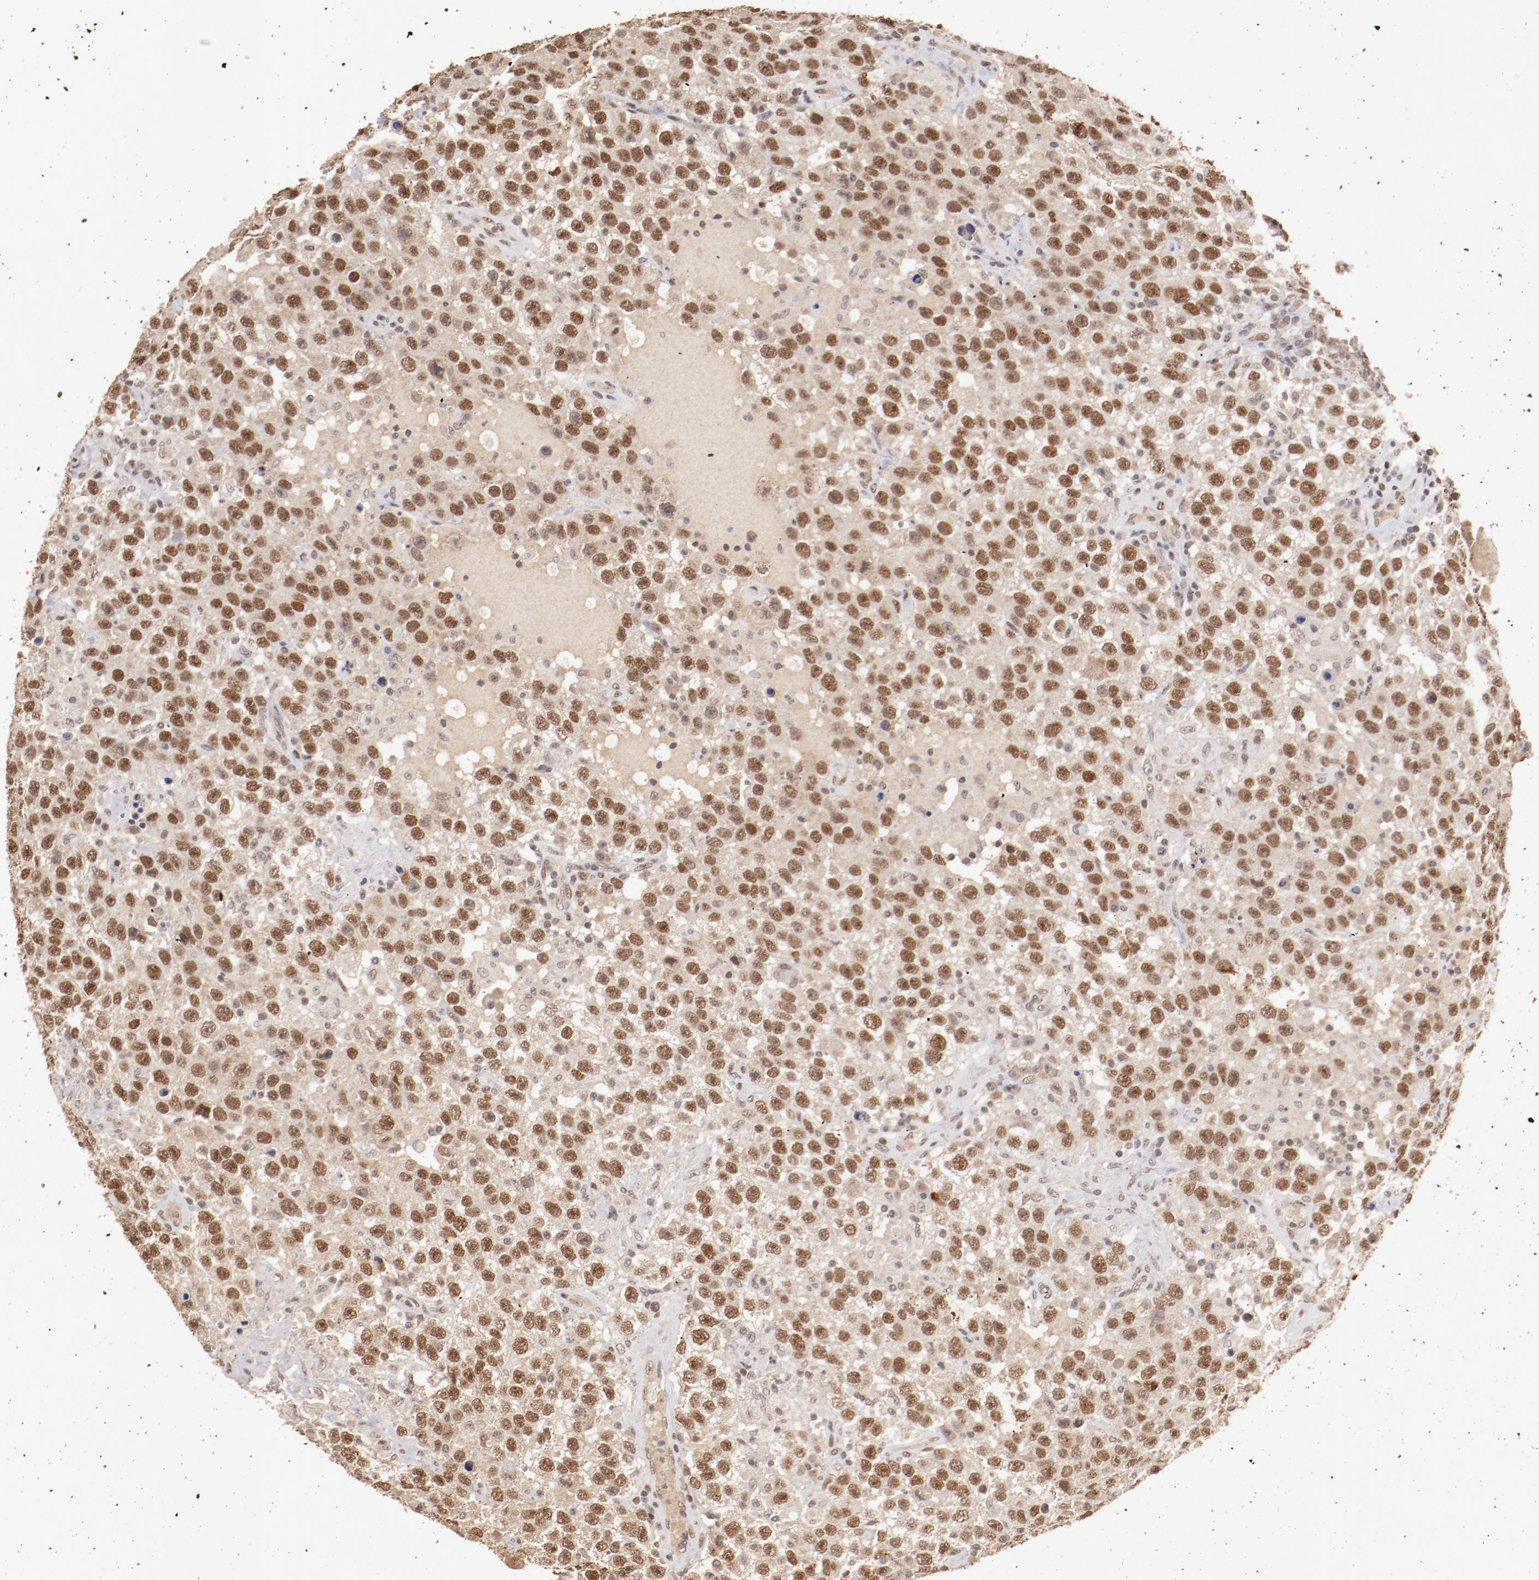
{"staining": {"intensity": "strong", "quantity": ">75%", "location": "cytoplasmic/membranous,nuclear"}, "tissue": "testis cancer", "cell_type": "Tumor cells", "image_type": "cancer", "snomed": [{"axis": "morphology", "description": "Seminoma, NOS"}, {"axis": "topography", "description": "Testis"}], "caption": "Human seminoma (testis) stained for a protein (brown) exhibits strong cytoplasmic/membranous and nuclear positive expression in about >75% of tumor cells.", "gene": "CLOCK", "patient": {"sex": "male", "age": 41}}